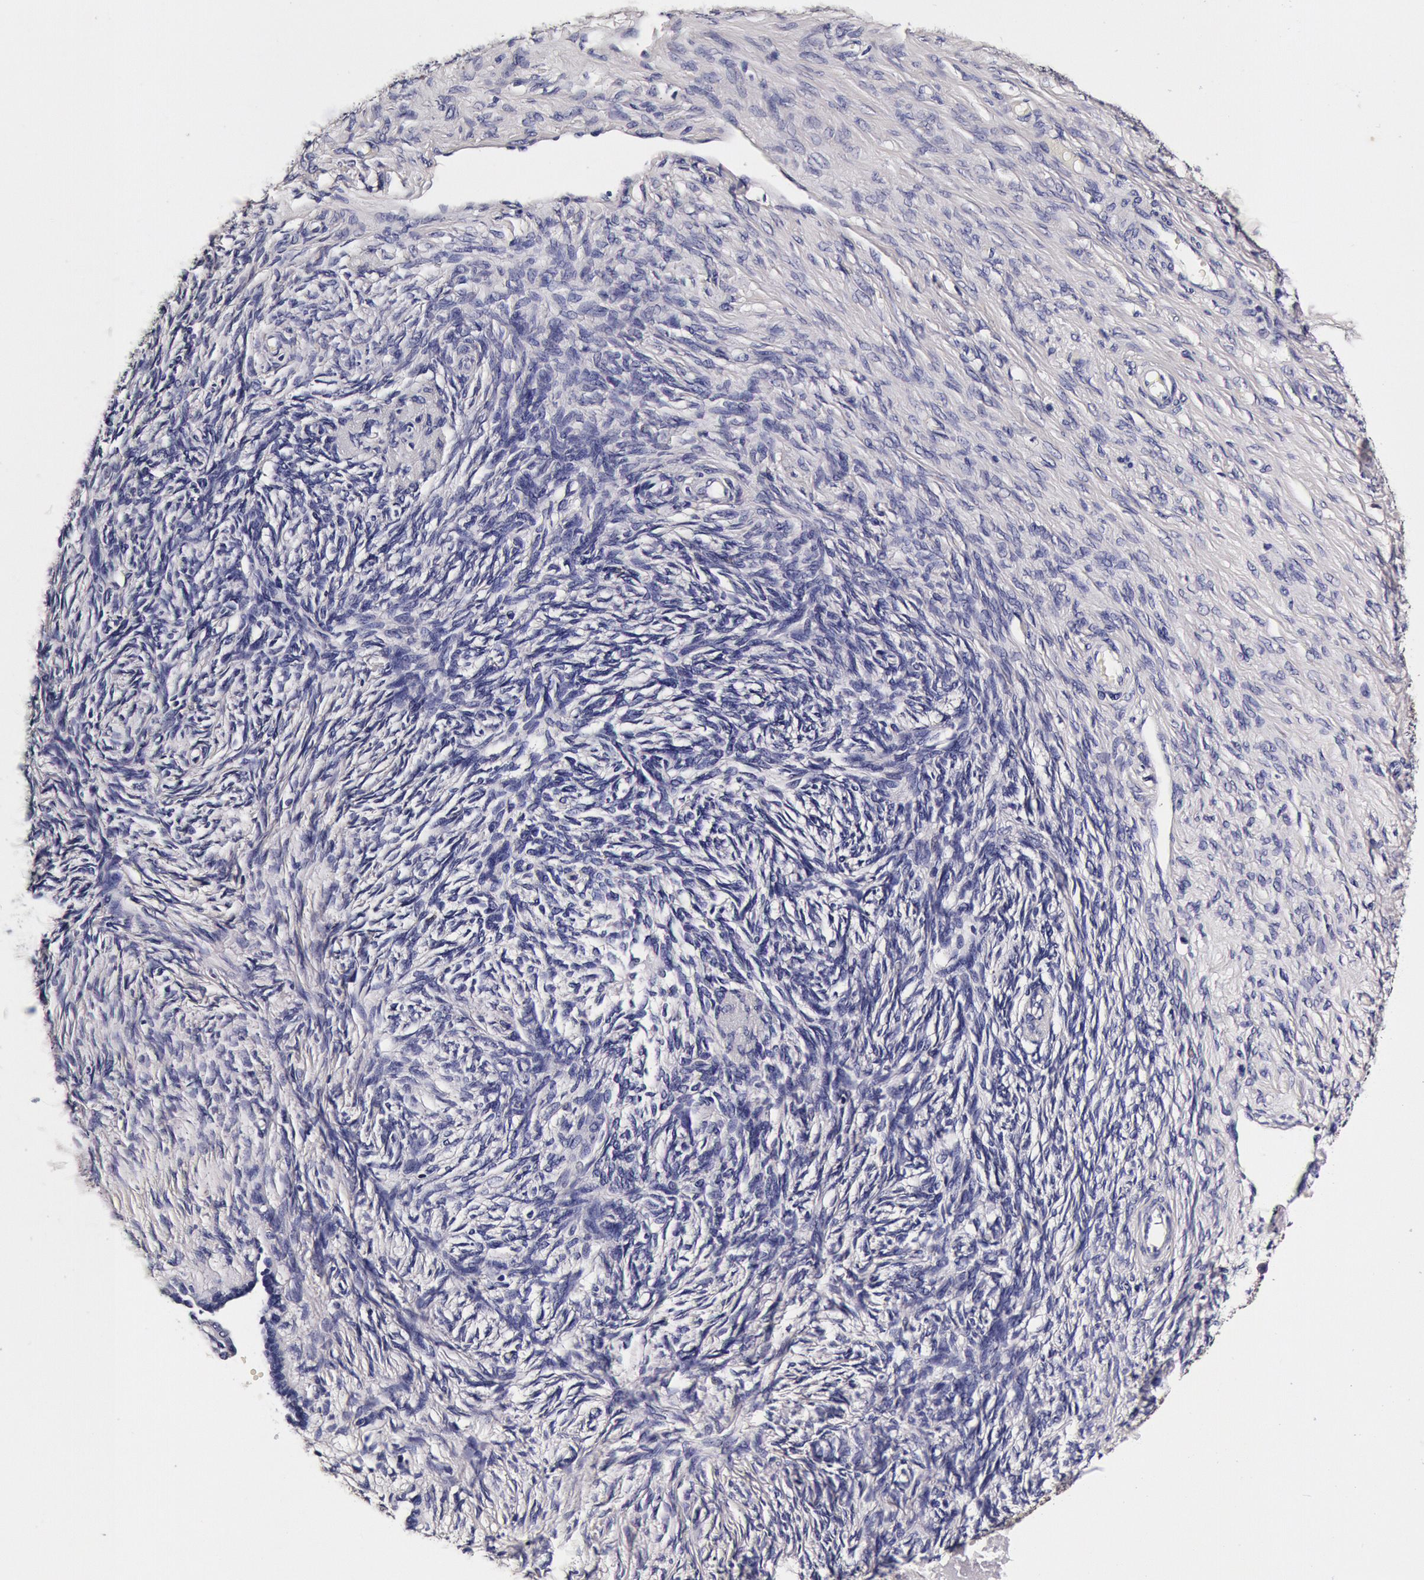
{"staining": {"intensity": "negative", "quantity": "none", "location": "none"}, "tissue": "ovarian cancer", "cell_type": "Tumor cells", "image_type": "cancer", "snomed": [{"axis": "morphology", "description": "Normal tissue, NOS"}, {"axis": "morphology", "description": "Cystadenocarcinoma, serous, NOS"}, {"axis": "topography", "description": "Ovary"}], "caption": "Immunohistochemical staining of human ovarian cancer demonstrates no significant positivity in tumor cells.", "gene": "CCDC22", "patient": {"sex": "female", "age": 62}}